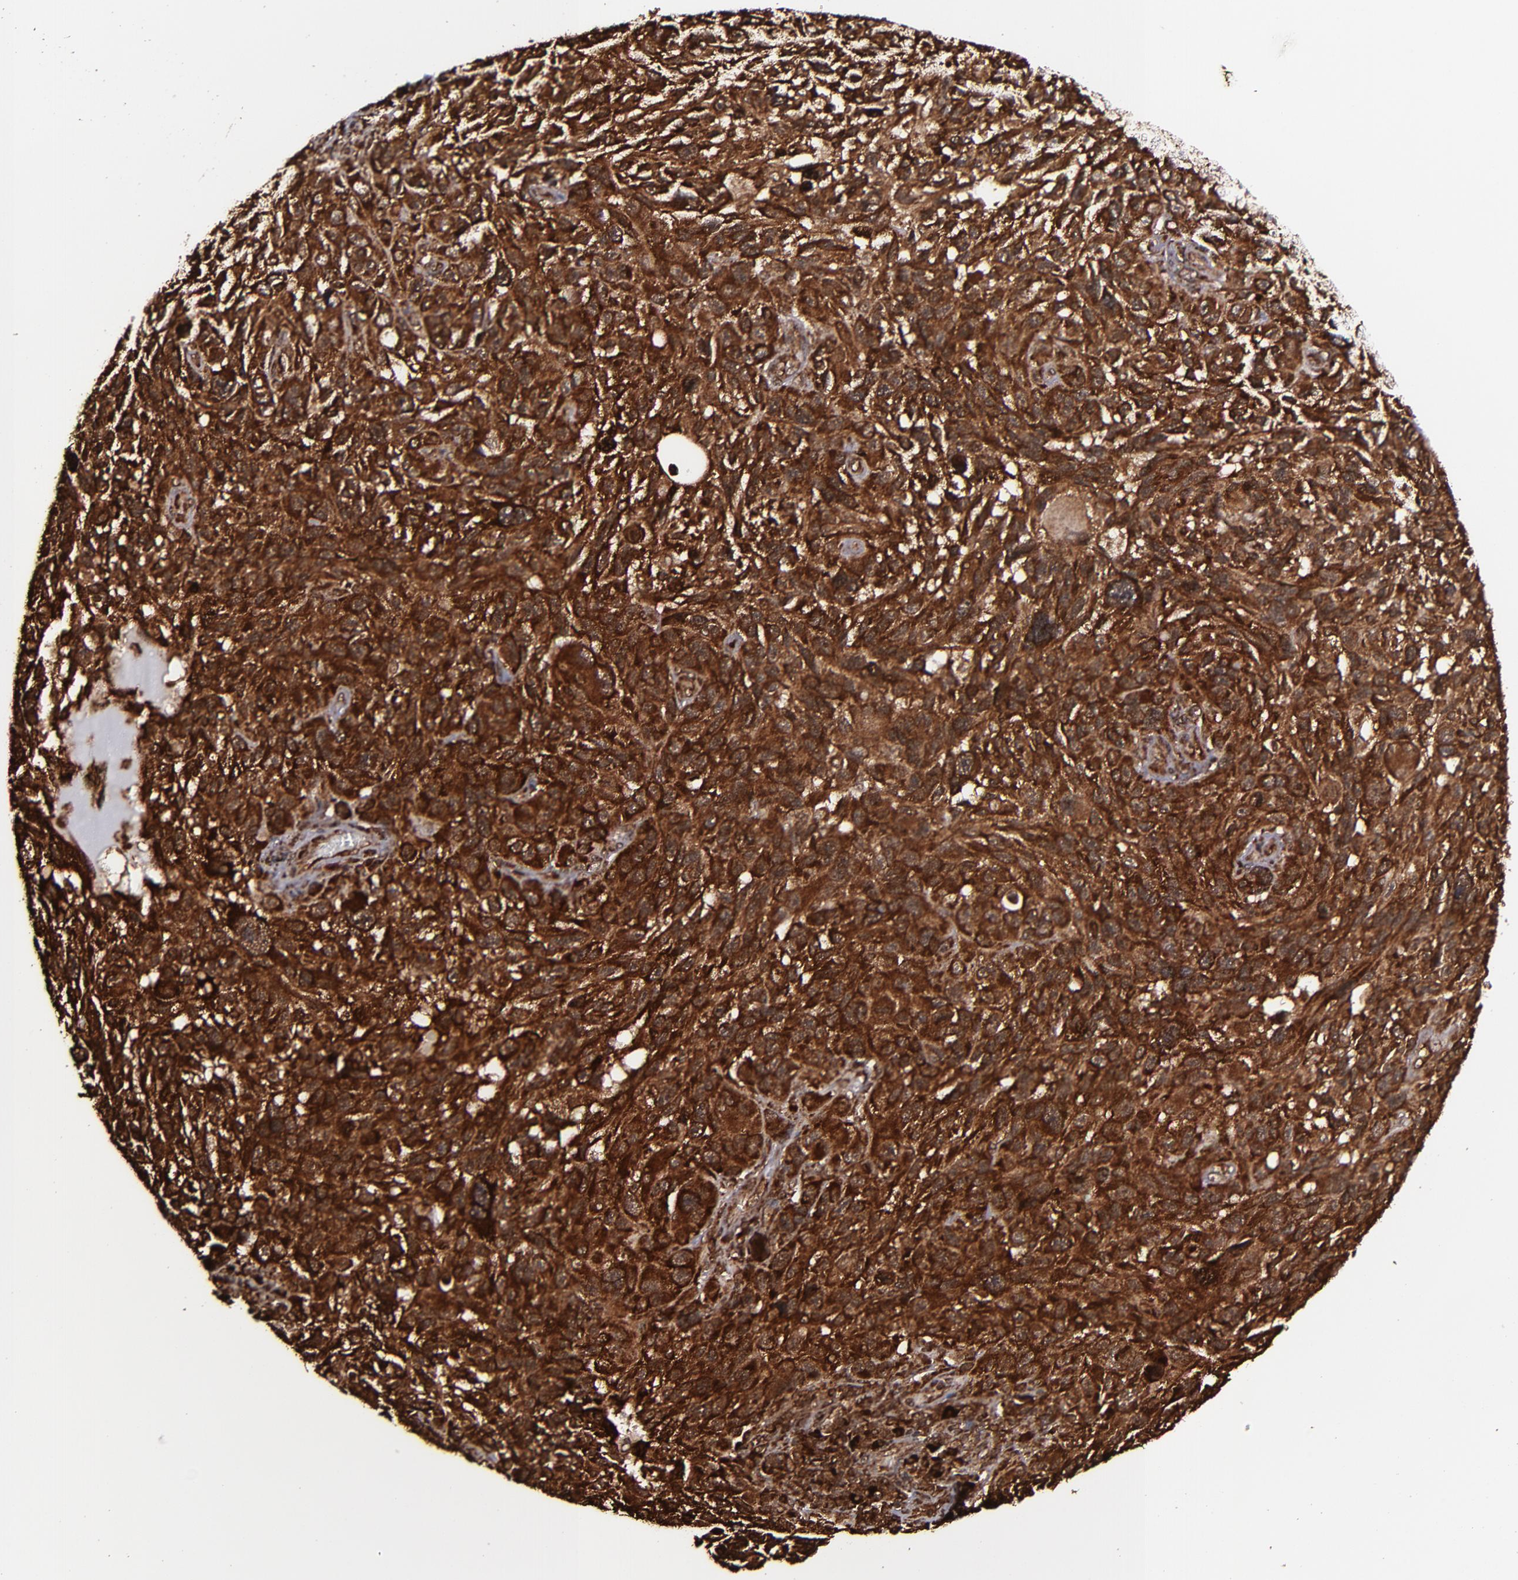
{"staining": {"intensity": "strong", "quantity": ">75%", "location": "cytoplasmic/membranous,nuclear"}, "tissue": "melanoma", "cell_type": "Tumor cells", "image_type": "cancer", "snomed": [{"axis": "morphology", "description": "Malignant melanoma, NOS"}, {"axis": "topography", "description": "Skin"}], "caption": "Malignant melanoma stained for a protein (brown) displays strong cytoplasmic/membranous and nuclear positive positivity in approximately >75% of tumor cells.", "gene": "EIF4ENIF1", "patient": {"sex": "male", "age": 53}}